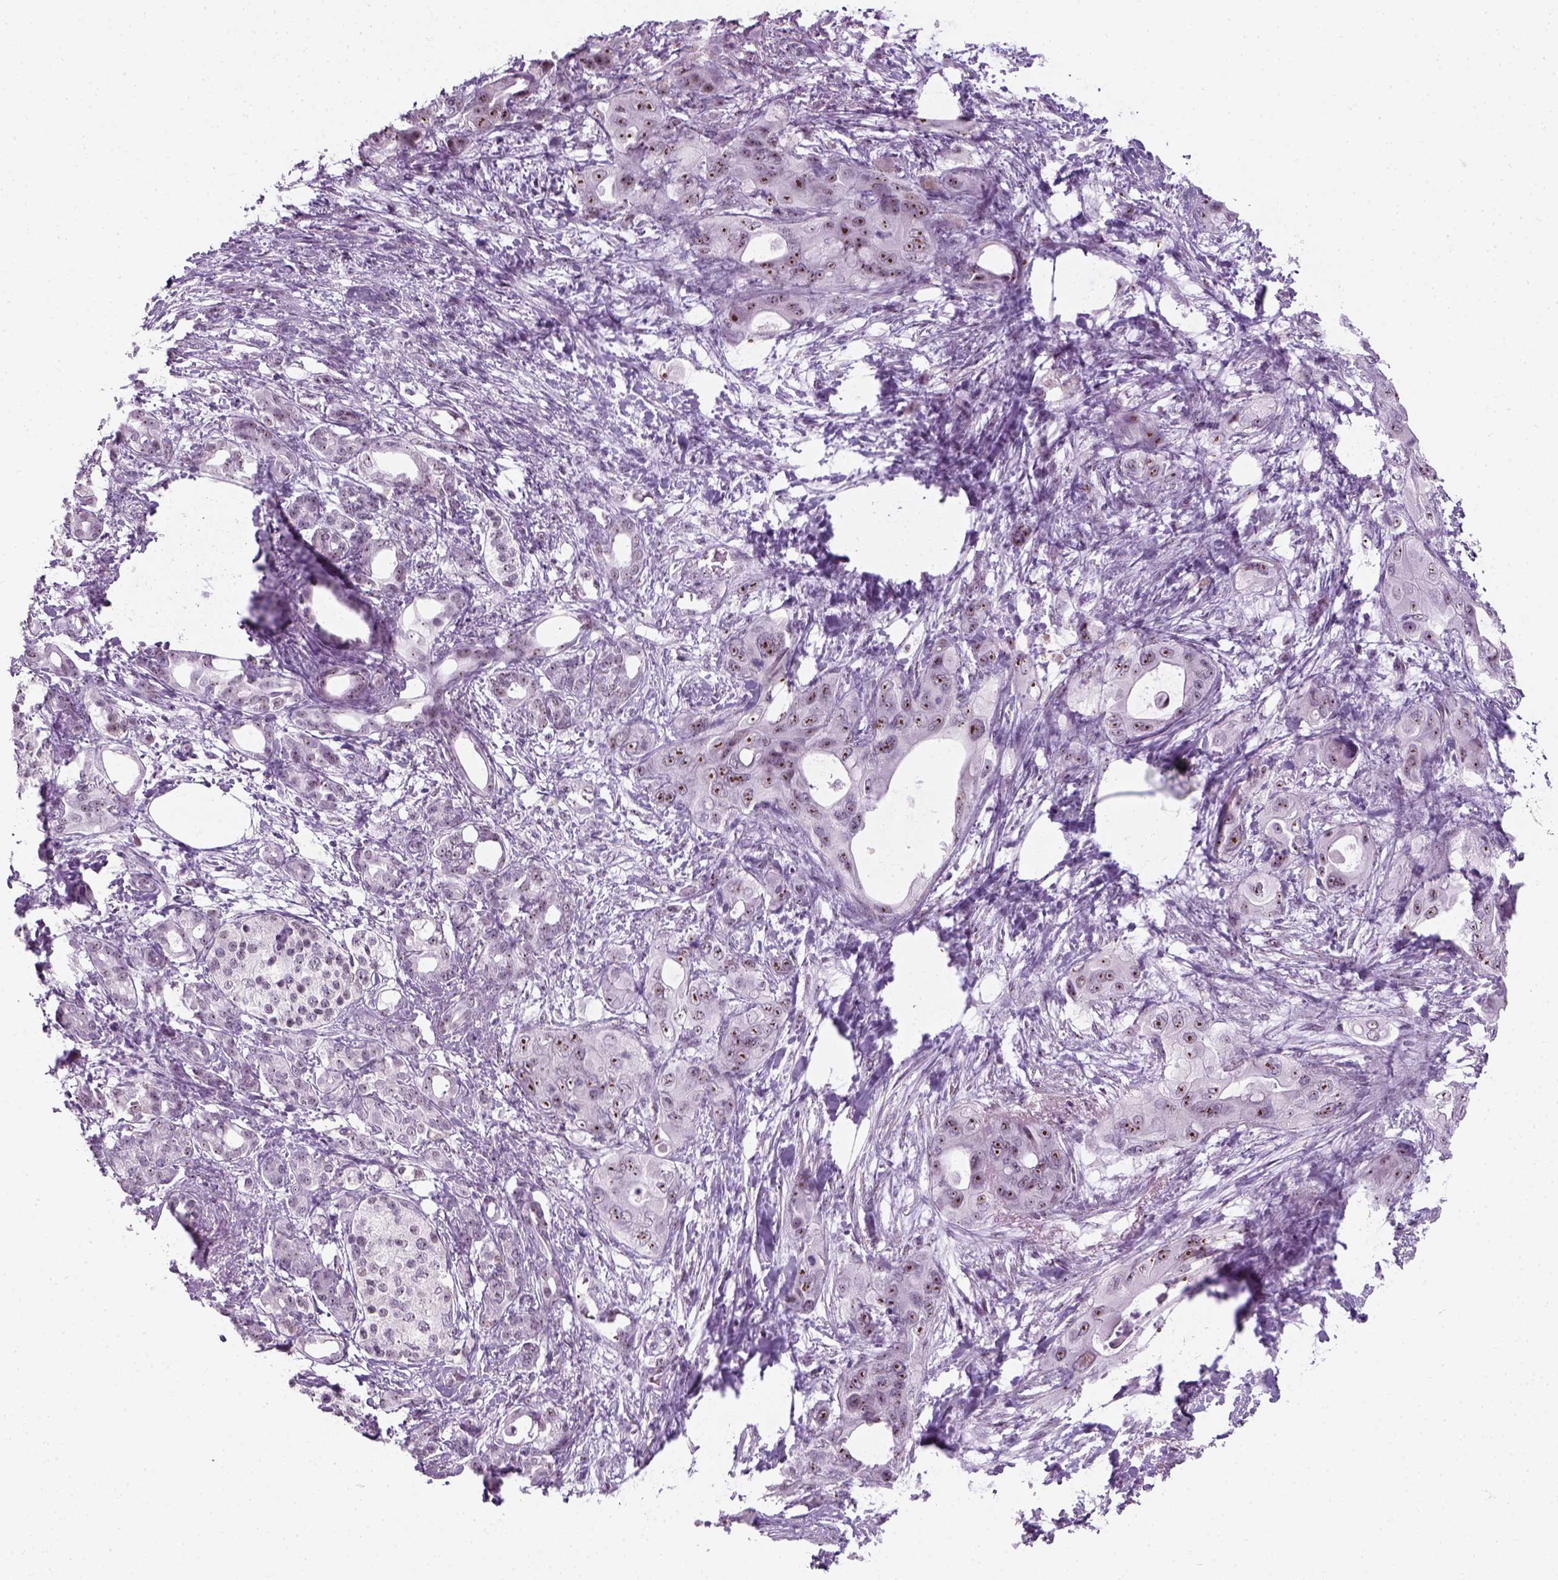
{"staining": {"intensity": "moderate", "quantity": "25%-75%", "location": "nuclear"}, "tissue": "pancreatic cancer", "cell_type": "Tumor cells", "image_type": "cancer", "snomed": [{"axis": "morphology", "description": "Adenocarcinoma, NOS"}, {"axis": "topography", "description": "Pancreas"}], "caption": "Immunohistochemistry (DAB (3,3'-diaminobenzidine)) staining of pancreatic adenocarcinoma shows moderate nuclear protein positivity in about 25%-75% of tumor cells.", "gene": "ZNF865", "patient": {"sex": "male", "age": 71}}